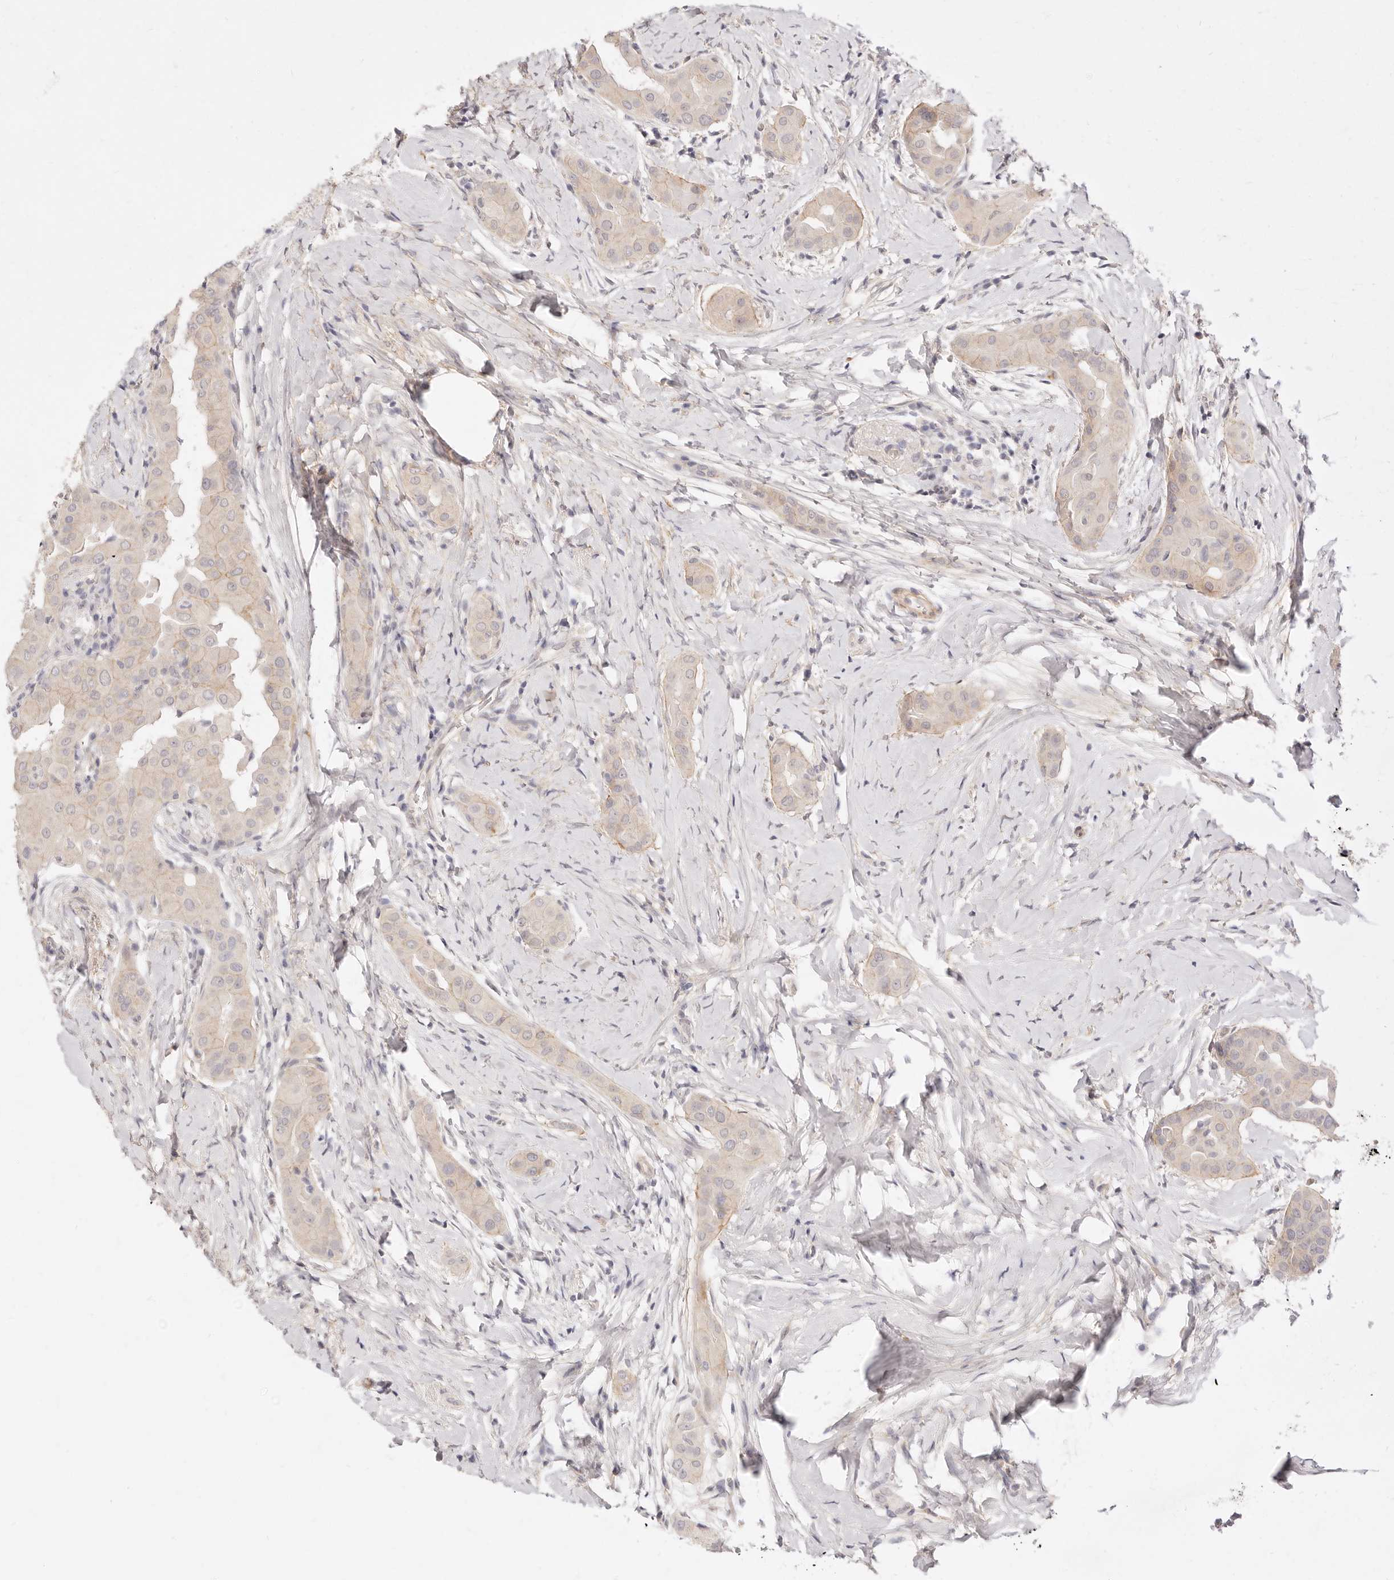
{"staining": {"intensity": "negative", "quantity": "none", "location": "none"}, "tissue": "thyroid cancer", "cell_type": "Tumor cells", "image_type": "cancer", "snomed": [{"axis": "morphology", "description": "Papillary adenocarcinoma, NOS"}, {"axis": "topography", "description": "Thyroid gland"}], "caption": "DAB (3,3'-diaminobenzidine) immunohistochemical staining of human thyroid cancer shows no significant positivity in tumor cells. (DAB (3,3'-diaminobenzidine) immunohistochemistry with hematoxylin counter stain).", "gene": "UBXN10", "patient": {"sex": "male", "age": 33}}